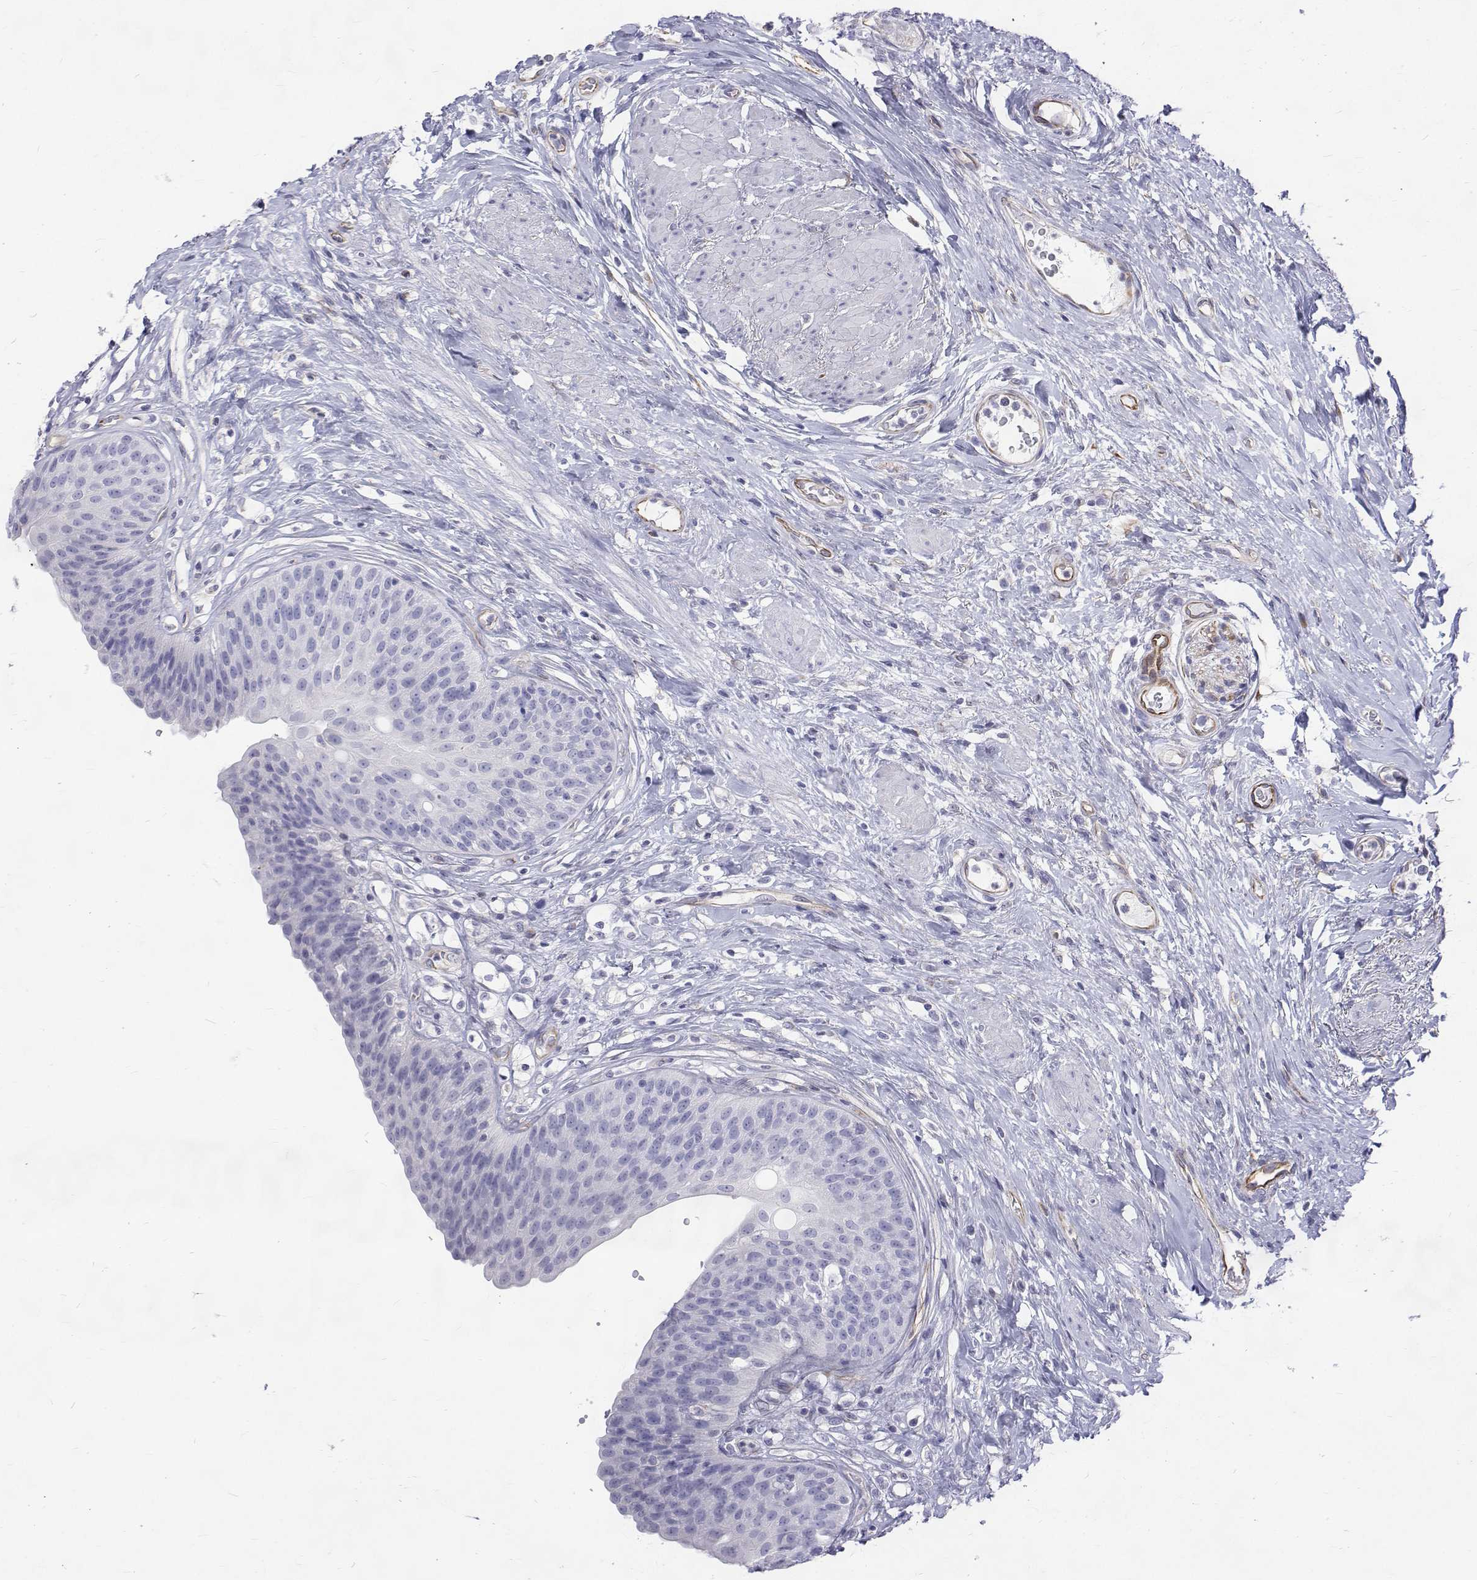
{"staining": {"intensity": "negative", "quantity": "none", "location": "none"}, "tissue": "urinary bladder", "cell_type": "Urothelial cells", "image_type": "normal", "snomed": [{"axis": "morphology", "description": "Normal tissue, NOS"}, {"axis": "topography", "description": "Urinary bladder"}], "caption": "This is a histopathology image of immunohistochemistry staining of normal urinary bladder, which shows no positivity in urothelial cells.", "gene": "OPRPN", "patient": {"sex": "female", "age": 56}}